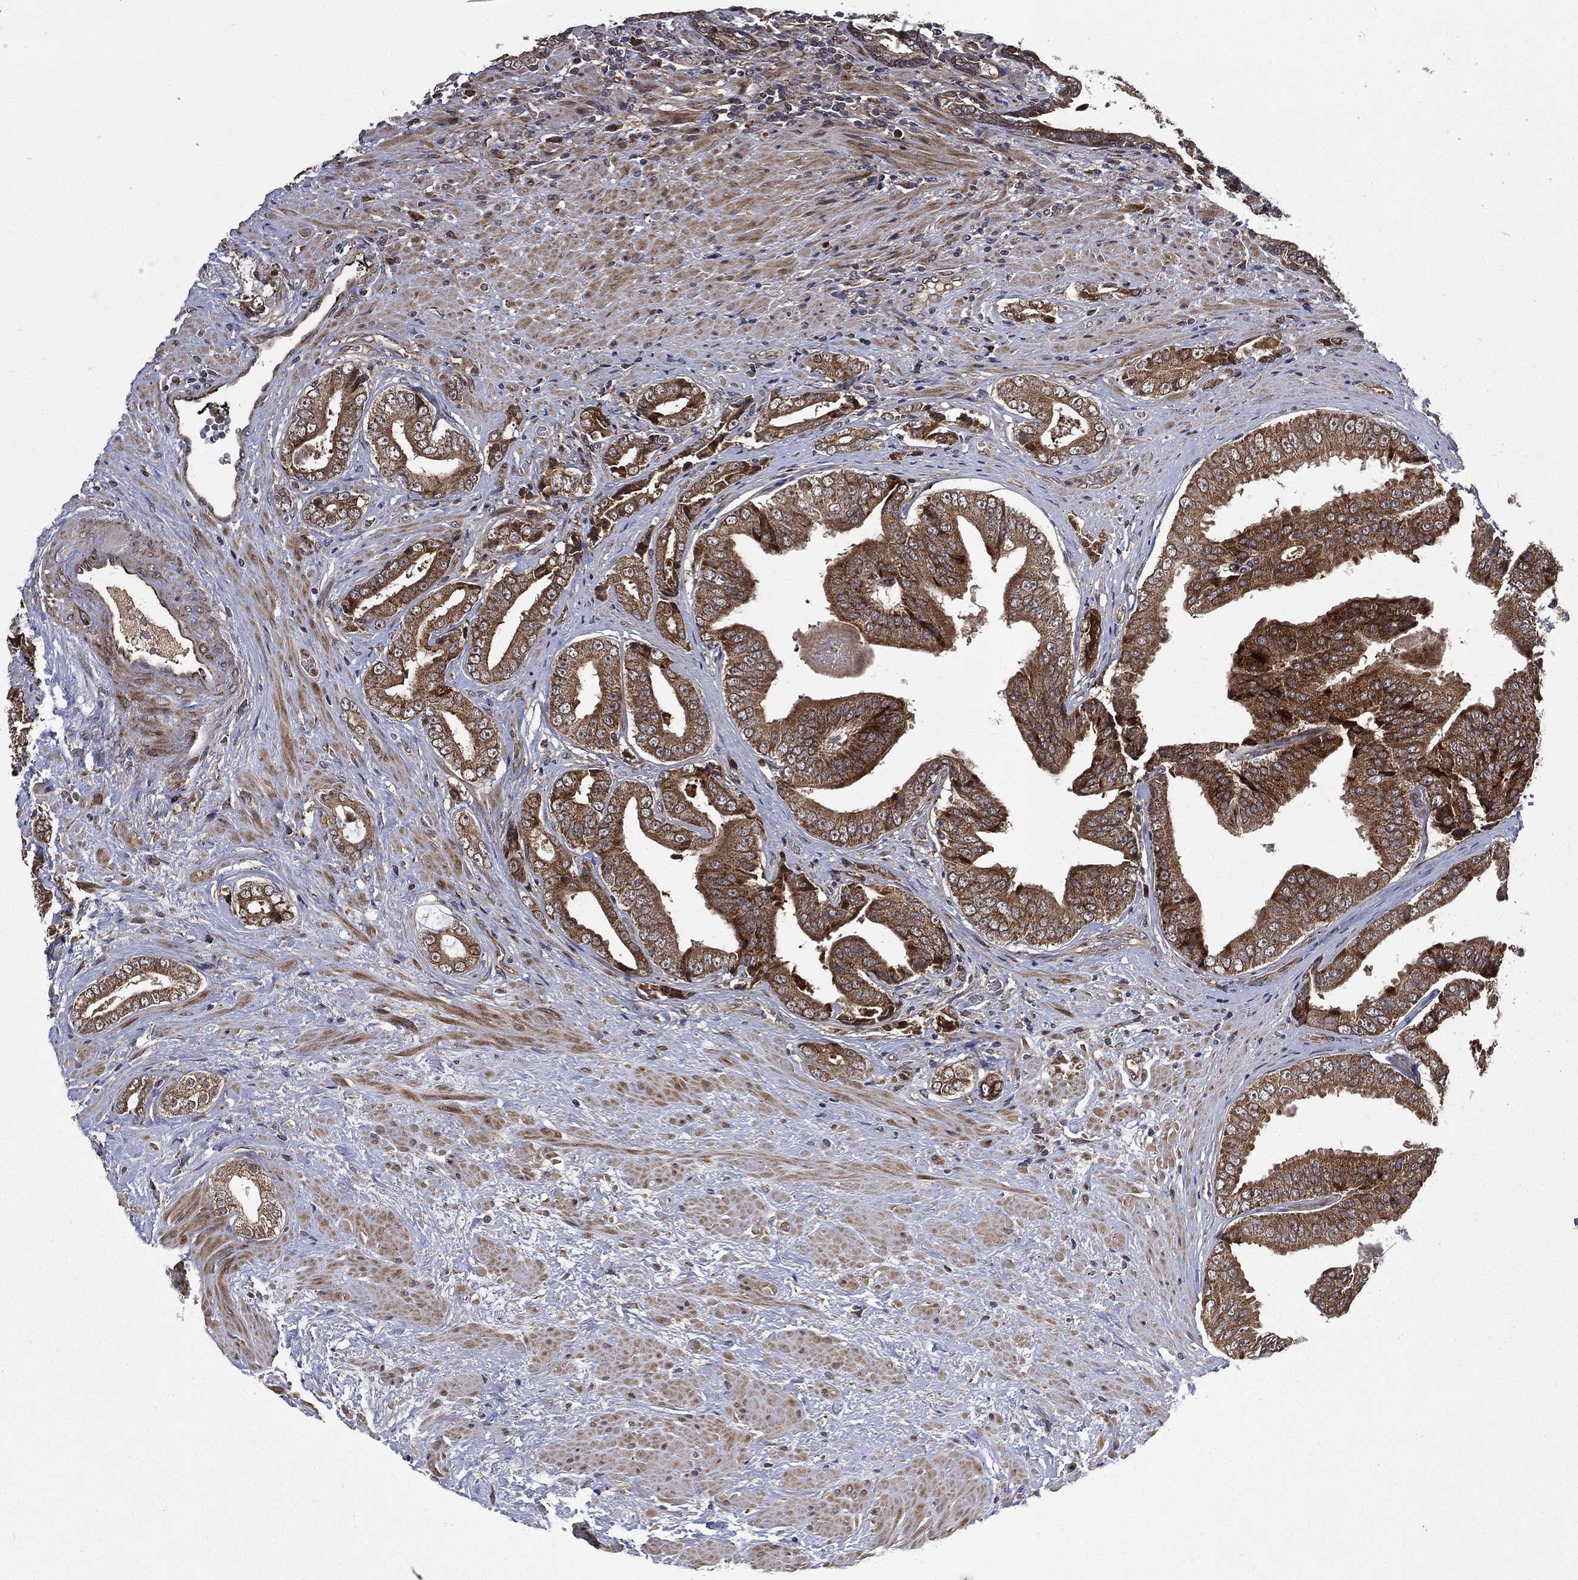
{"staining": {"intensity": "strong", "quantity": "25%-75%", "location": "cytoplasmic/membranous"}, "tissue": "prostate cancer", "cell_type": "Tumor cells", "image_type": "cancer", "snomed": [{"axis": "morphology", "description": "Adenocarcinoma, Low grade"}, {"axis": "topography", "description": "Prostate and seminal vesicle, NOS"}], "caption": "Immunohistochemistry (IHC) micrograph of human adenocarcinoma (low-grade) (prostate) stained for a protein (brown), which displays high levels of strong cytoplasmic/membranous expression in about 25%-75% of tumor cells.", "gene": "RAB11FIP4", "patient": {"sex": "male", "age": 61}}